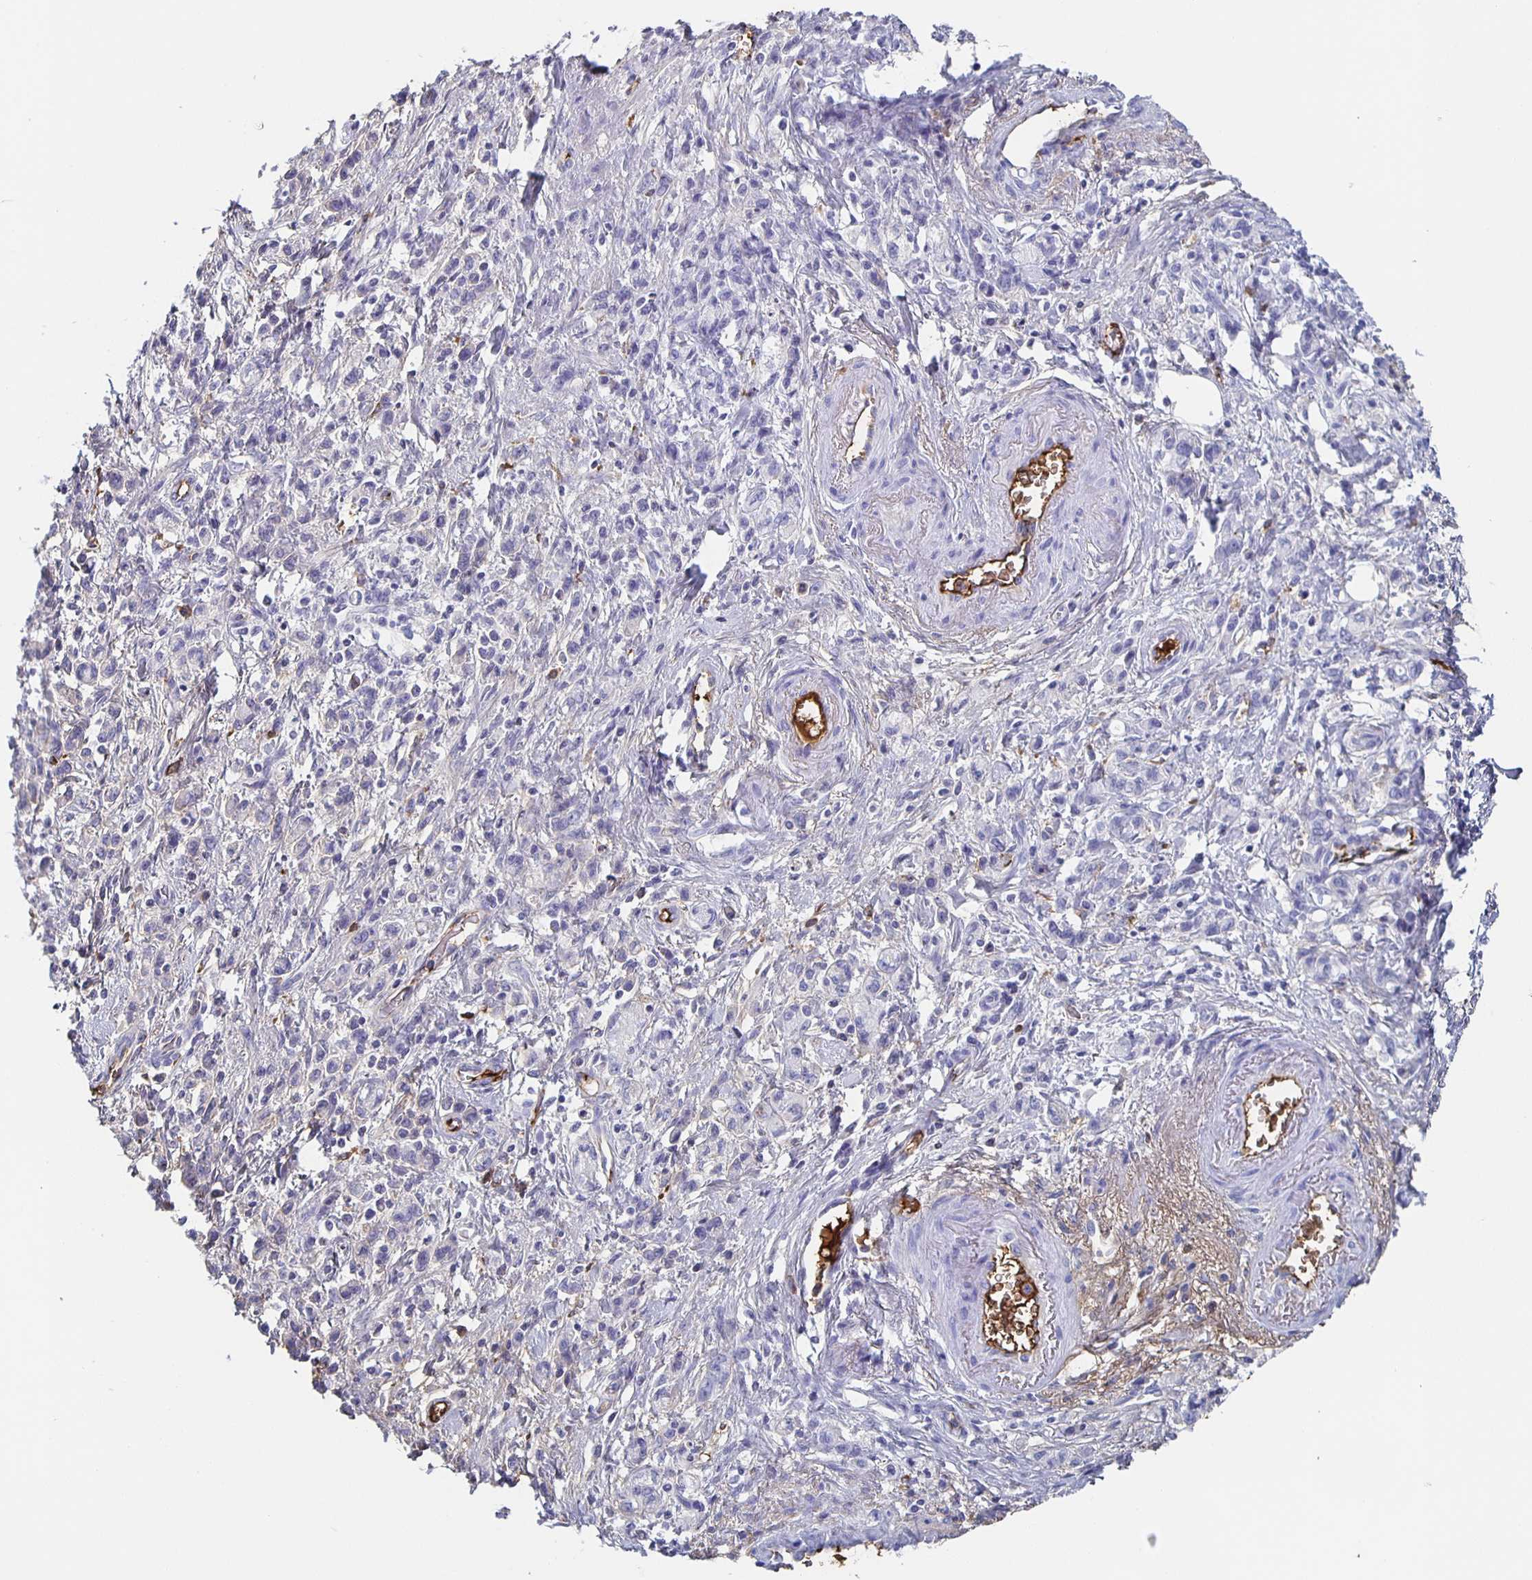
{"staining": {"intensity": "negative", "quantity": "none", "location": "none"}, "tissue": "stomach cancer", "cell_type": "Tumor cells", "image_type": "cancer", "snomed": [{"axis": "morphology", "description": "Adenocarcinoma, NOS"}, {"axis": "topography", "description": "Stomach"}], "caption": "Stomach cancer stained for a protein using immunohistochemistry shows no positivity tumor cells.", "gene": "FGA", "patient": {"sex": "male", "age": 77}}